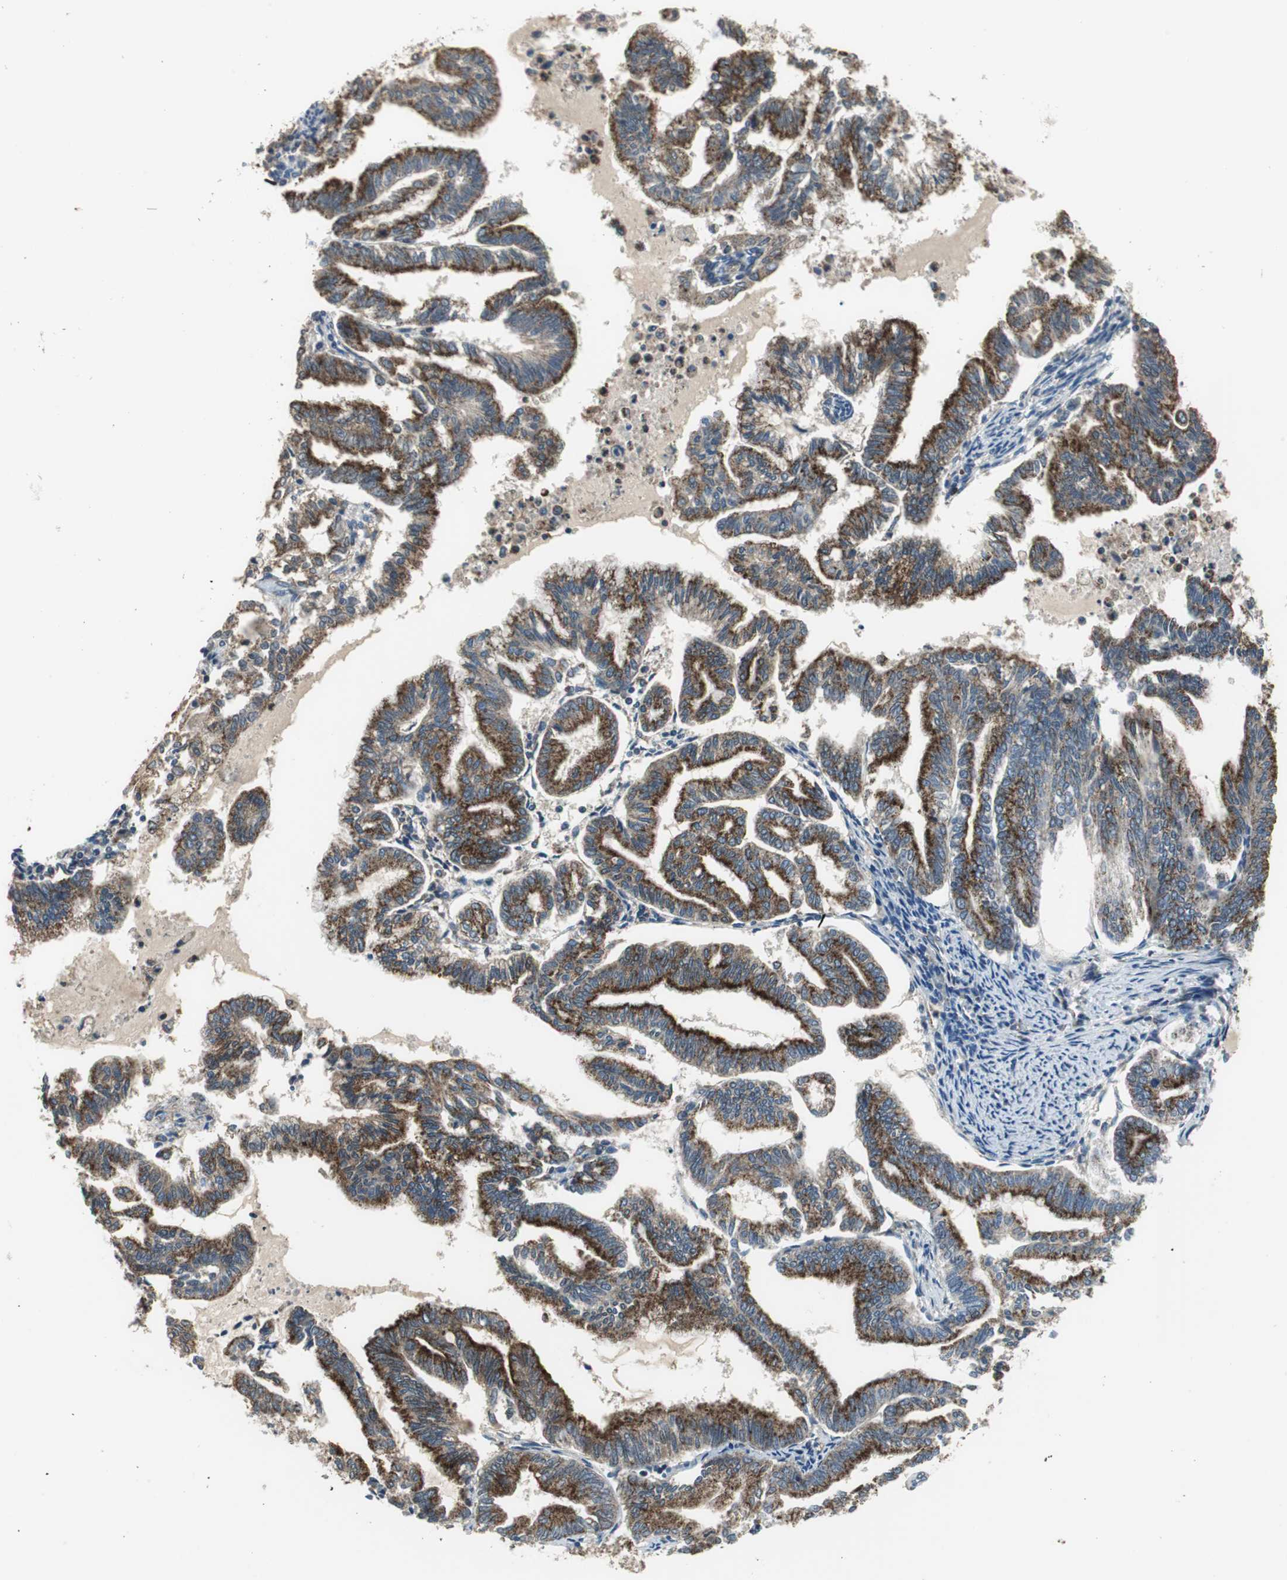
{"staining": {"intensity": "strong", "quantity": ">75%", "location": "cytoplasmic/membranous"}, "tissue": "endometrial cancer", "cell_type": "Tumor cells", "image_type": "cancer", "snomed": [{"axis": "morphology", "description": "Adenocarcinoma, NOS"}, {"axis": "topography", "description": "Endometrium"}], "caption": "Endometrial cancer (adenocarcinoma) stained for a protein (brown) shows strong cytoplasmic/membranous positive positivity in approximately >75% of tumor cells.", "gene": "PI4KB", "patient": {"sex": "female", "age": 79}}